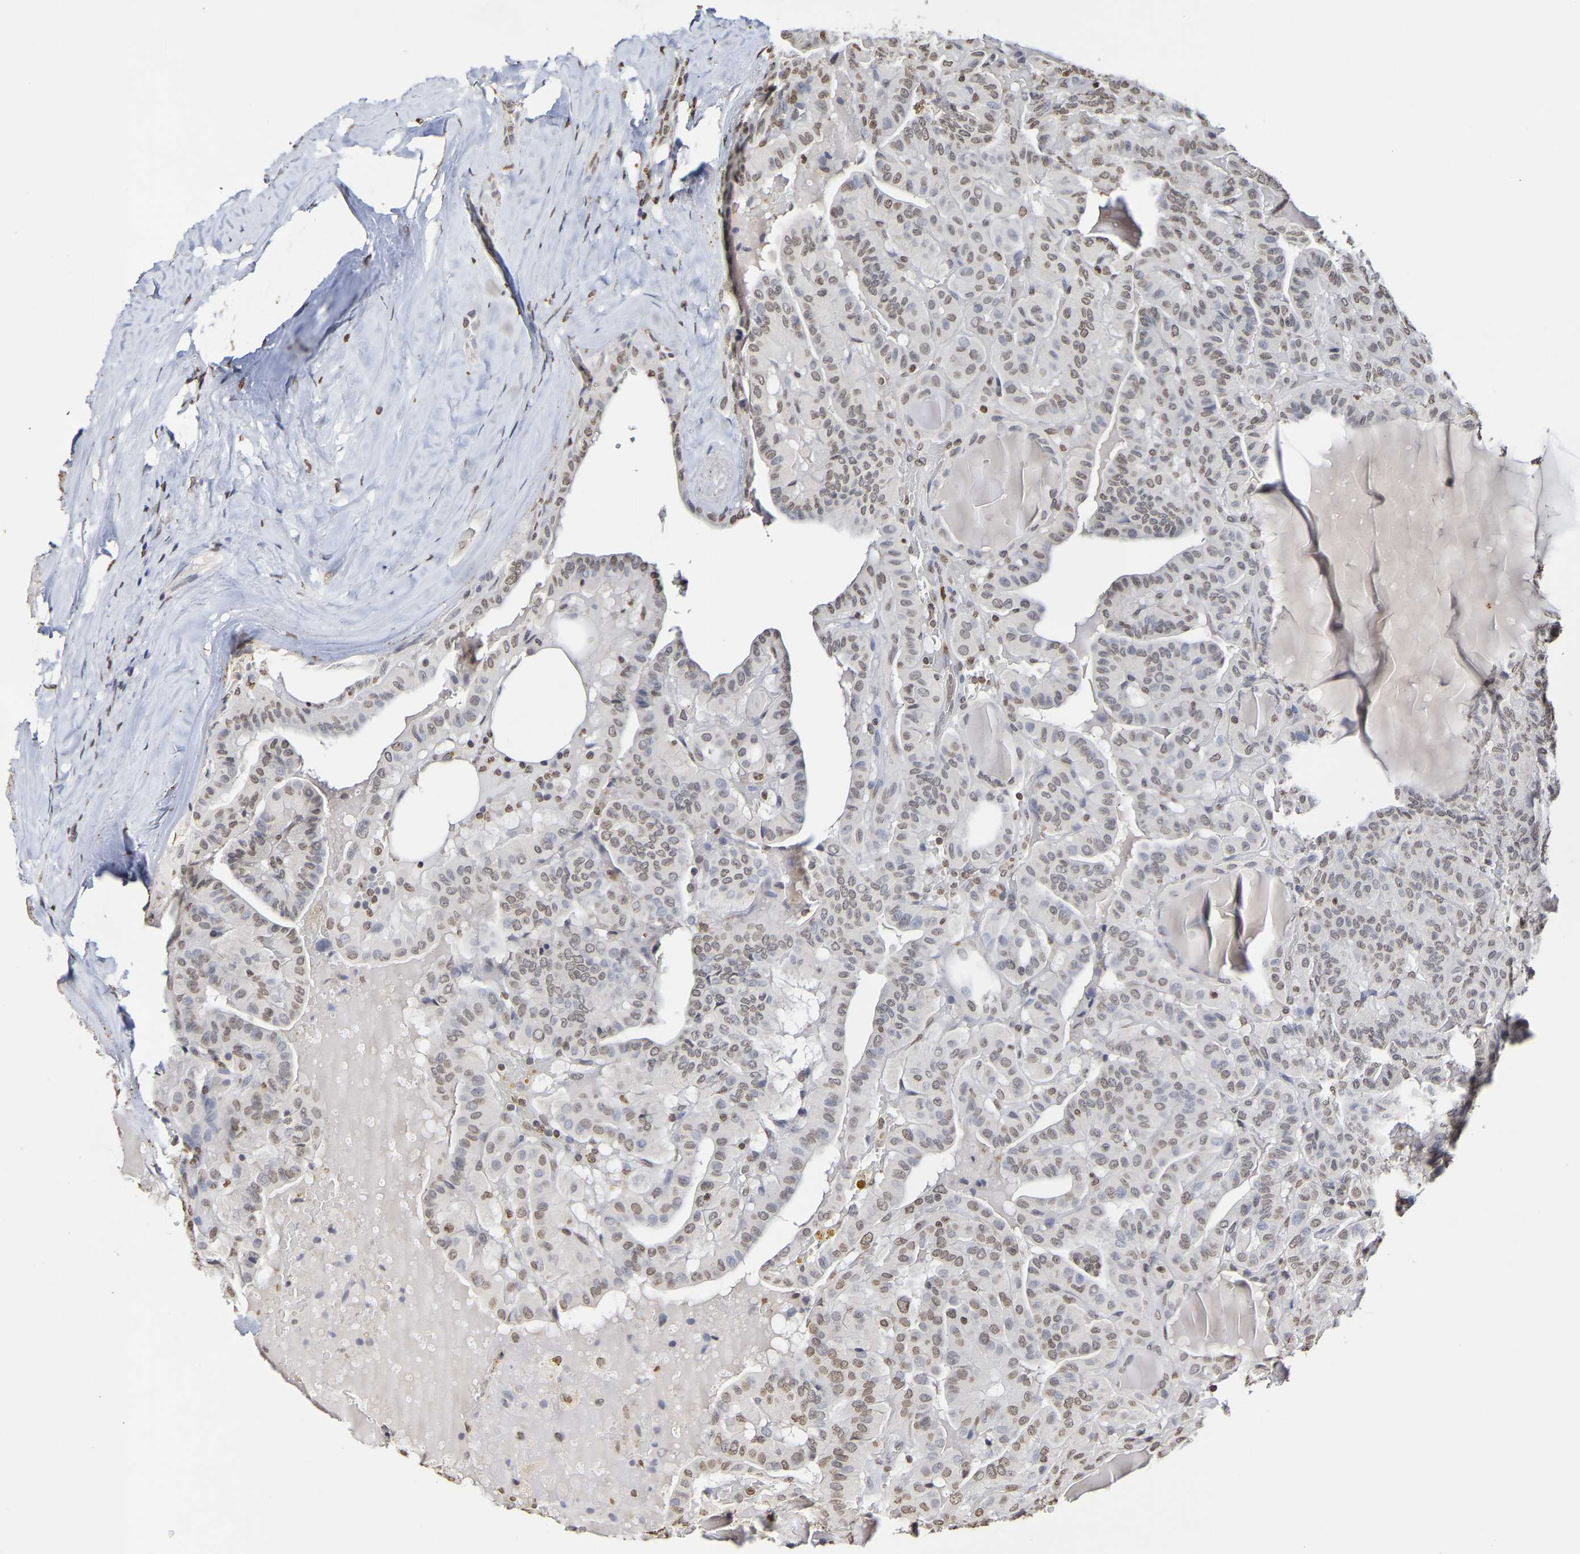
{"staining": {"intensity": "weak", "quantity": ">75%", "location": "nuclear"}, "tissue": "head and neck cancer", "cell_type": "Tumor cells", "image_type": "cancer", "snomed": [{"axis": "morphology", "description": "Squamous cell carcinoma, NOS"}, {"axis": "topography", "description": "Oral tissue"}, {"axis": "topography", "description": "Head-Neck"}], "caption": "Protein staining by immunohistochemistry (IHC) demonstrates weak nuclear positivity in about >75% of tumor cells in head and neck cancer. Using DAB (brown) and hematoxylin (blue) stains, captured at high magnification using brightfield microscopy.", "gene": "ATF4", "patient": {"sex": "female", "age": 50}}